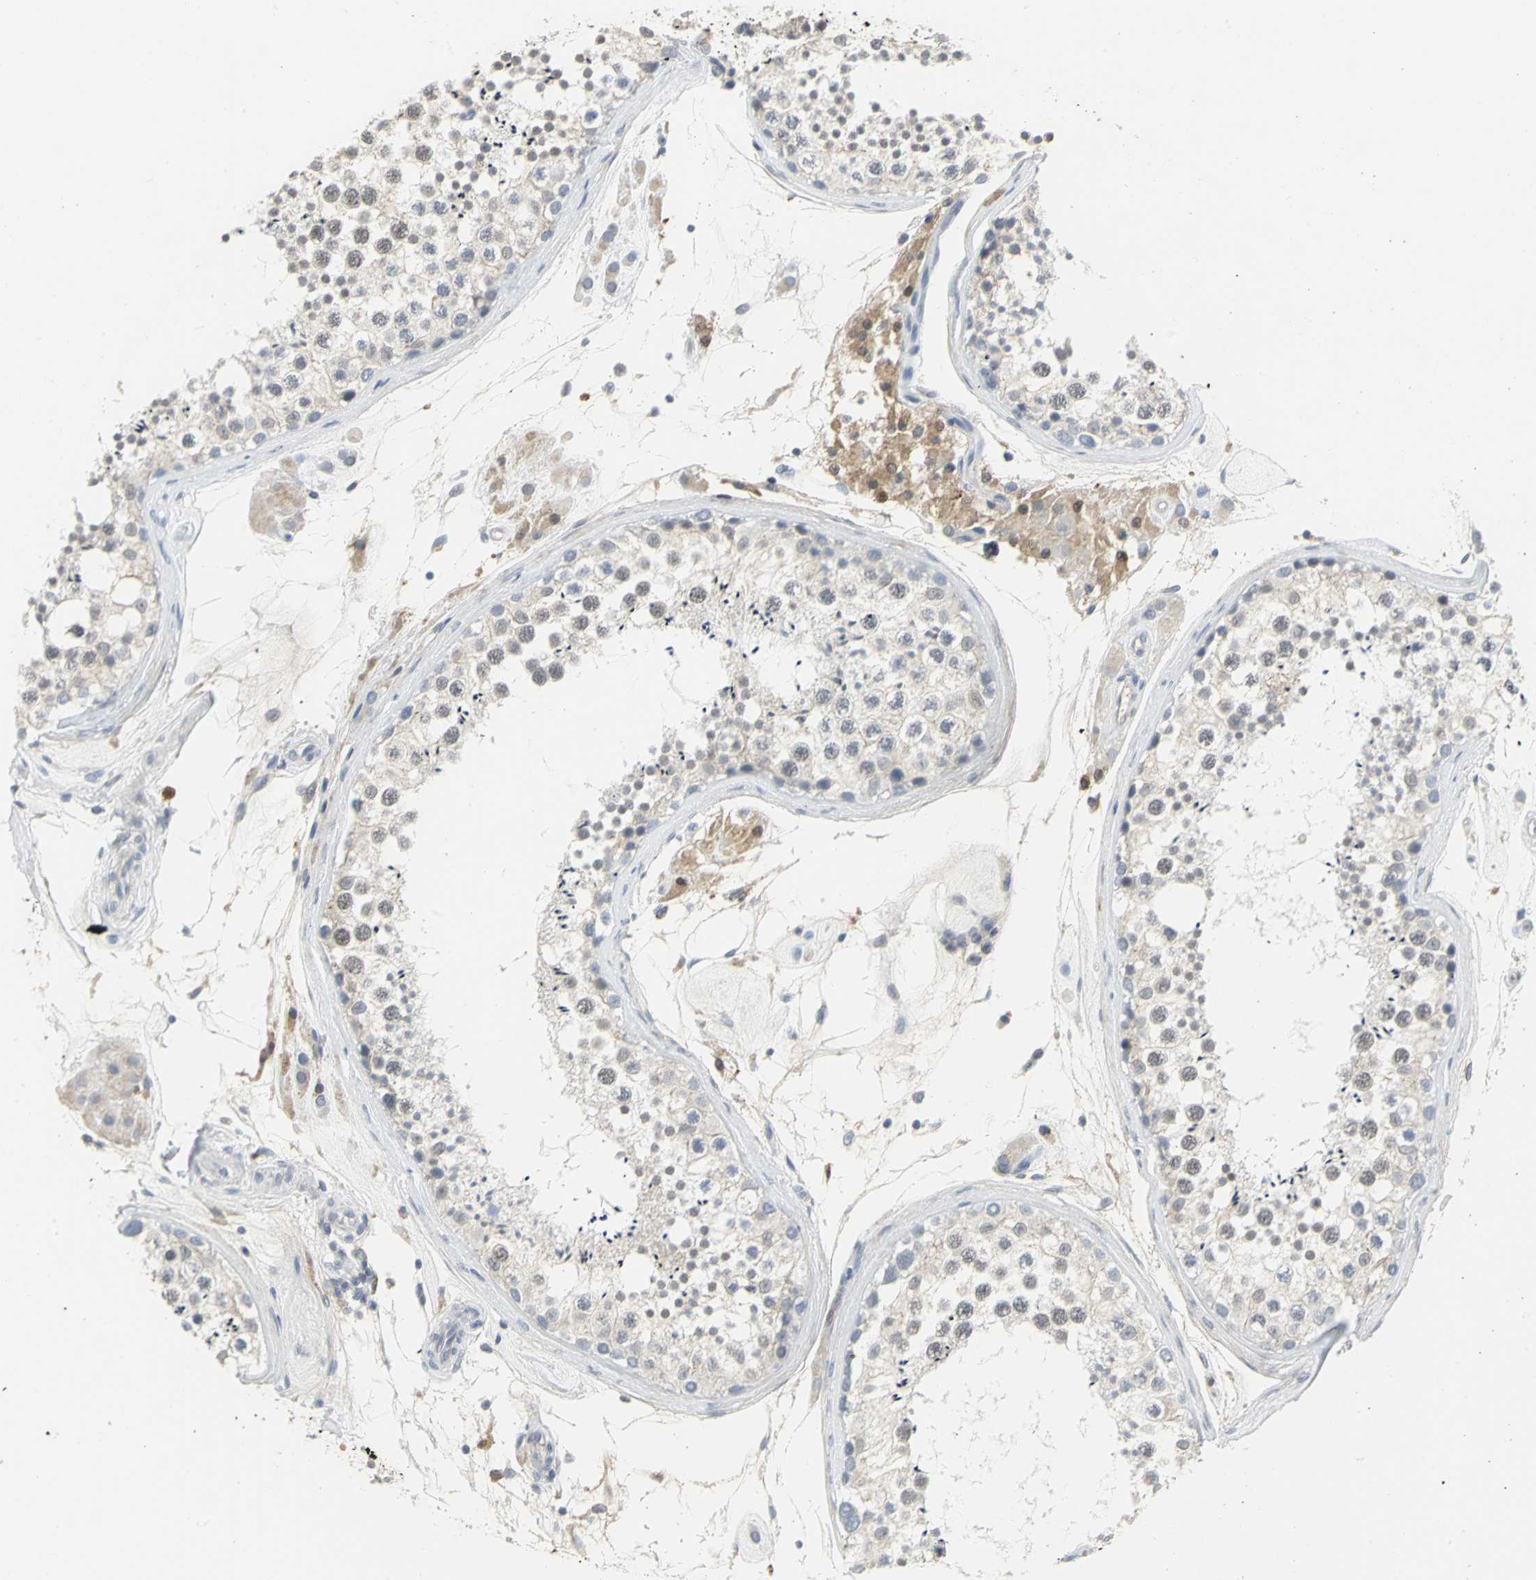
{"staining": {"intensity": "weak", "quantity": "25%-75%", "location": "cytoplasmic/membranous,nuclear"}, "tissue": "testis", "cell_type": "Cells in seminiferous ducts", "image_type": "normal", "snomed": [{"axis": "morphology", "description": "Normal tissue, NOS"}, {"axis": "topography", "description": "Testis"}], "caption": "Immunohistochemistry (IHC) of unremarkable testis exhibits low levels of weak cytoplasmic/membranous,nuclear staining in about 25%-75% of cells in seminiferous ducts. (DAB (3,3'-diaminobenzidine) = brown stain, brightfield microscopy at high magnification).", "gene": "ZIC1", "patient": {"sex": "male", "age": 46}}